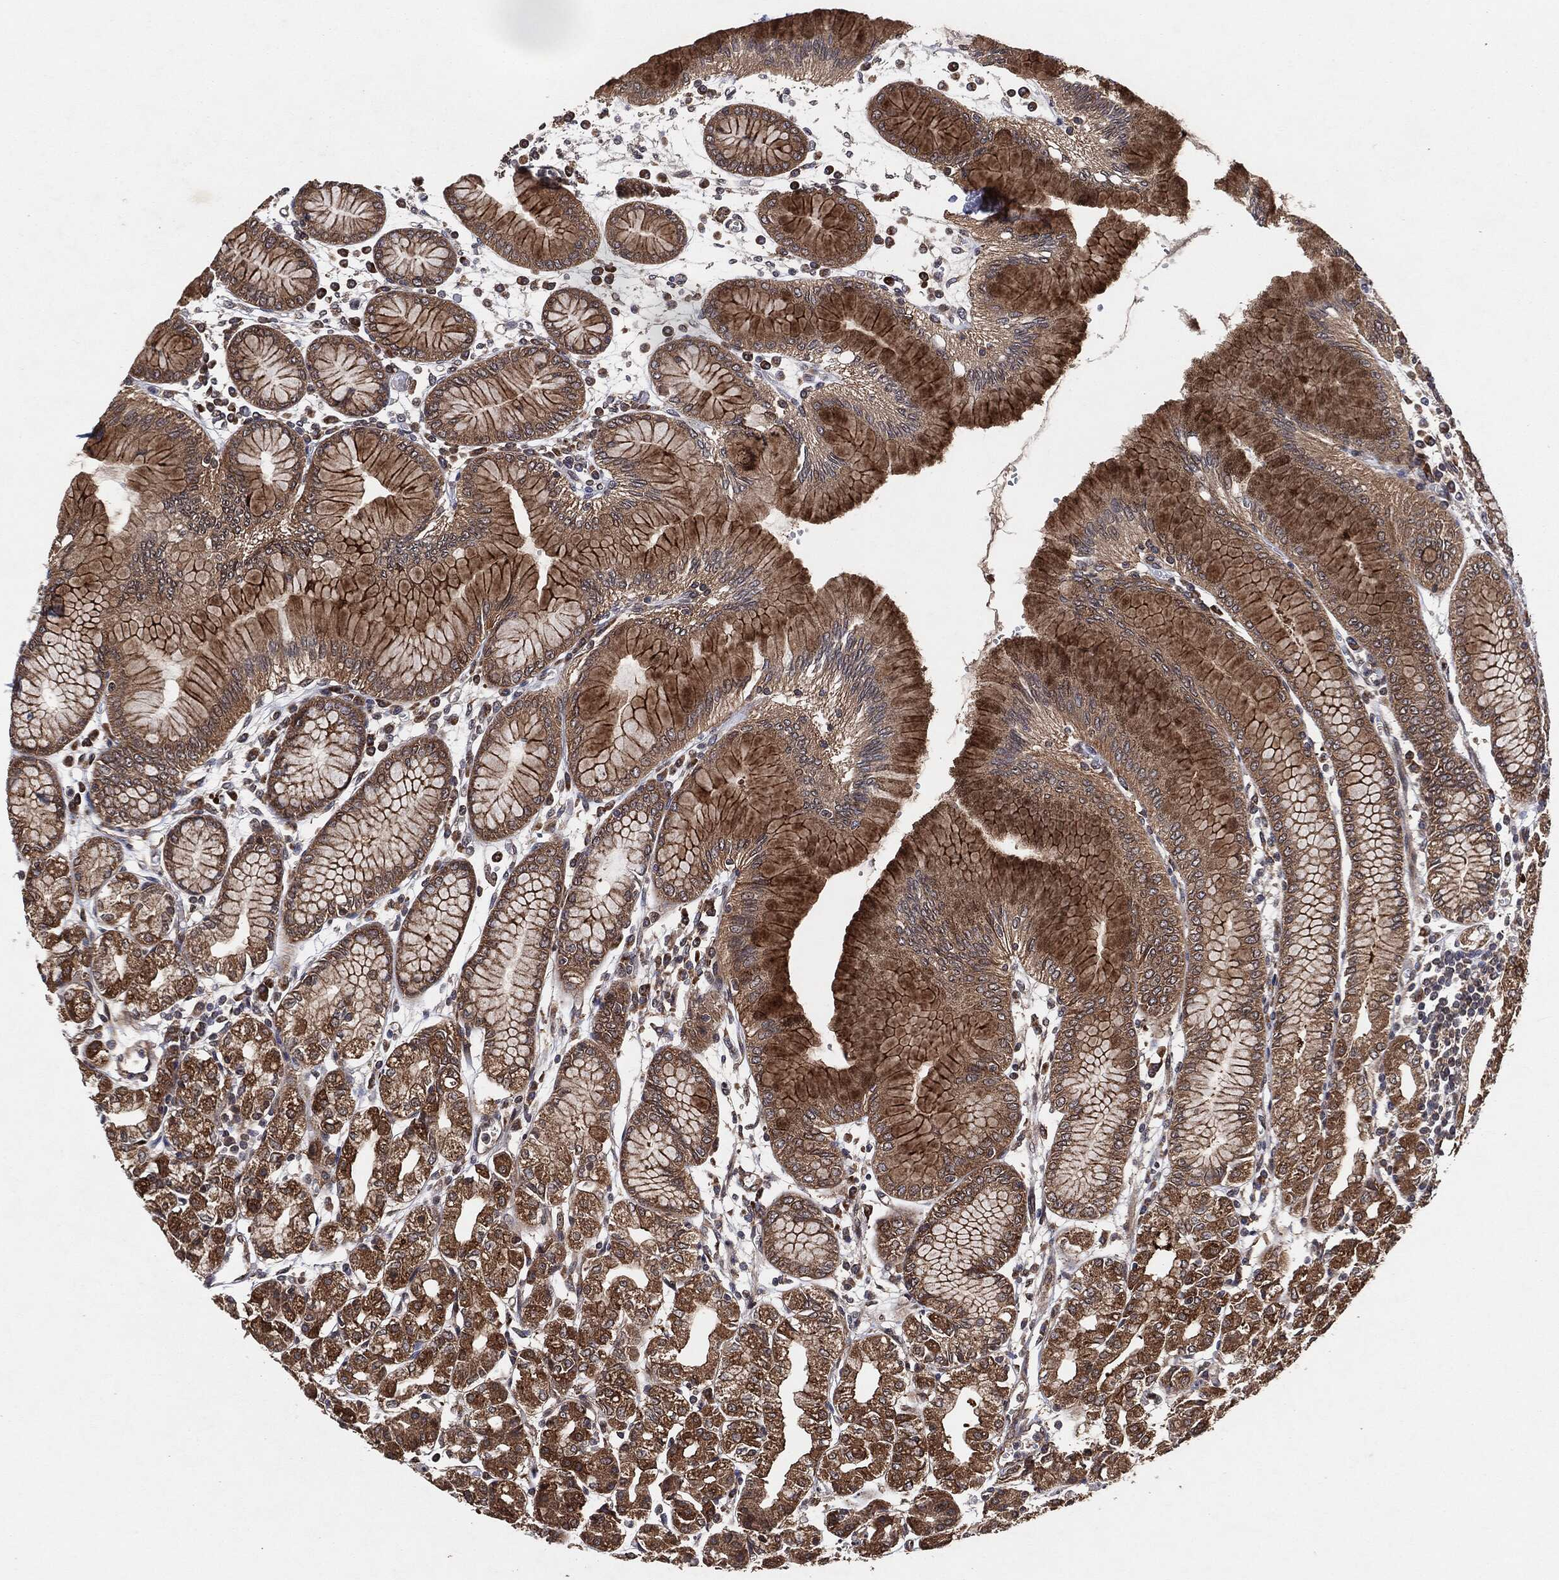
{"staining": {"intensity": "strong", "quantity": ">75%", "location": "cytoplasmic/membranous"}, "tissue": "stomach", "cell_type": "Glandular cells", "image_type": "normal", "snomed": [{"axis": "morphology", "description": "Normal tissue, NOS"}, {"axis": "topography", "description": "Skeletal muscle"}, {"axis": "topography", "description": "Stomach"}], "caption": "Stomach stained with a brown dye demonstrates strong cytoplasmic/membranous positive staining in about >75% of glandular cells.", "gene": "BCAR1", "patient": {"sex": "female", "age": 57}}